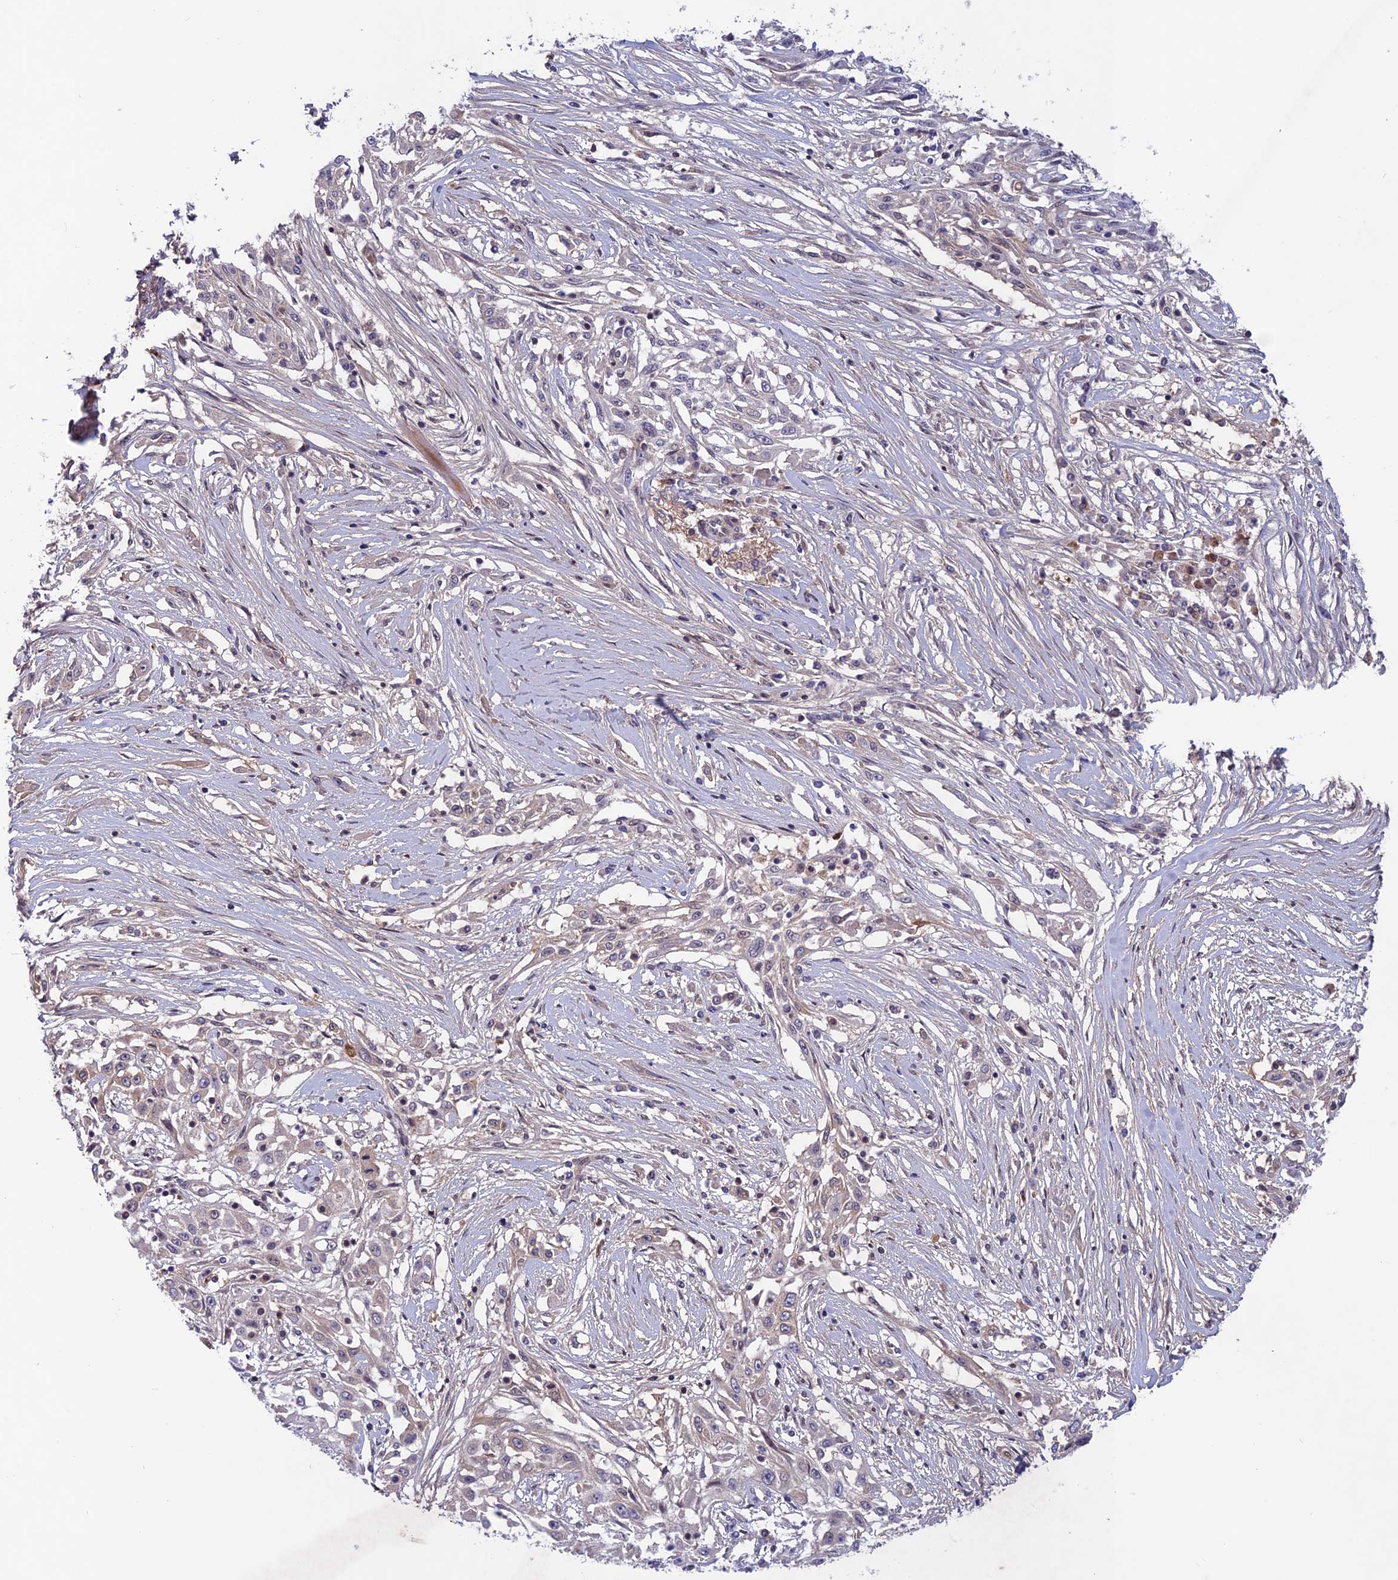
{"staining": {"intensity": "negative", "quantity": "none", "location": "none"}, "tissue": "skin cancer", "cell_type": "Tumor cells", "image_type": "cancer", "snomed": [{"axis": "morphology", "description": "Squamous cell carcinoma, NOS"}, {"axis": "morphology", "description": "Squamous cell carcinoma, metastatic, NOS"}, {"axis": "topography", "description": "Skin"}, {"axis": "topography", "description": "Lymph node"}], "caption": "This photomicrograph is of skin cancer (metastatic squamous cell carcinoma) stained with immunohistochemistry to label a protein in brown with the nuclei are counter-stained blue. There is no staining in tumor cells. (DAB (3,3'-diaminobenzidine) immunohistochemistry (IHC), high magnification).", "gene": "FKBPL", "patient": {"sex": "male", "age": 75}}